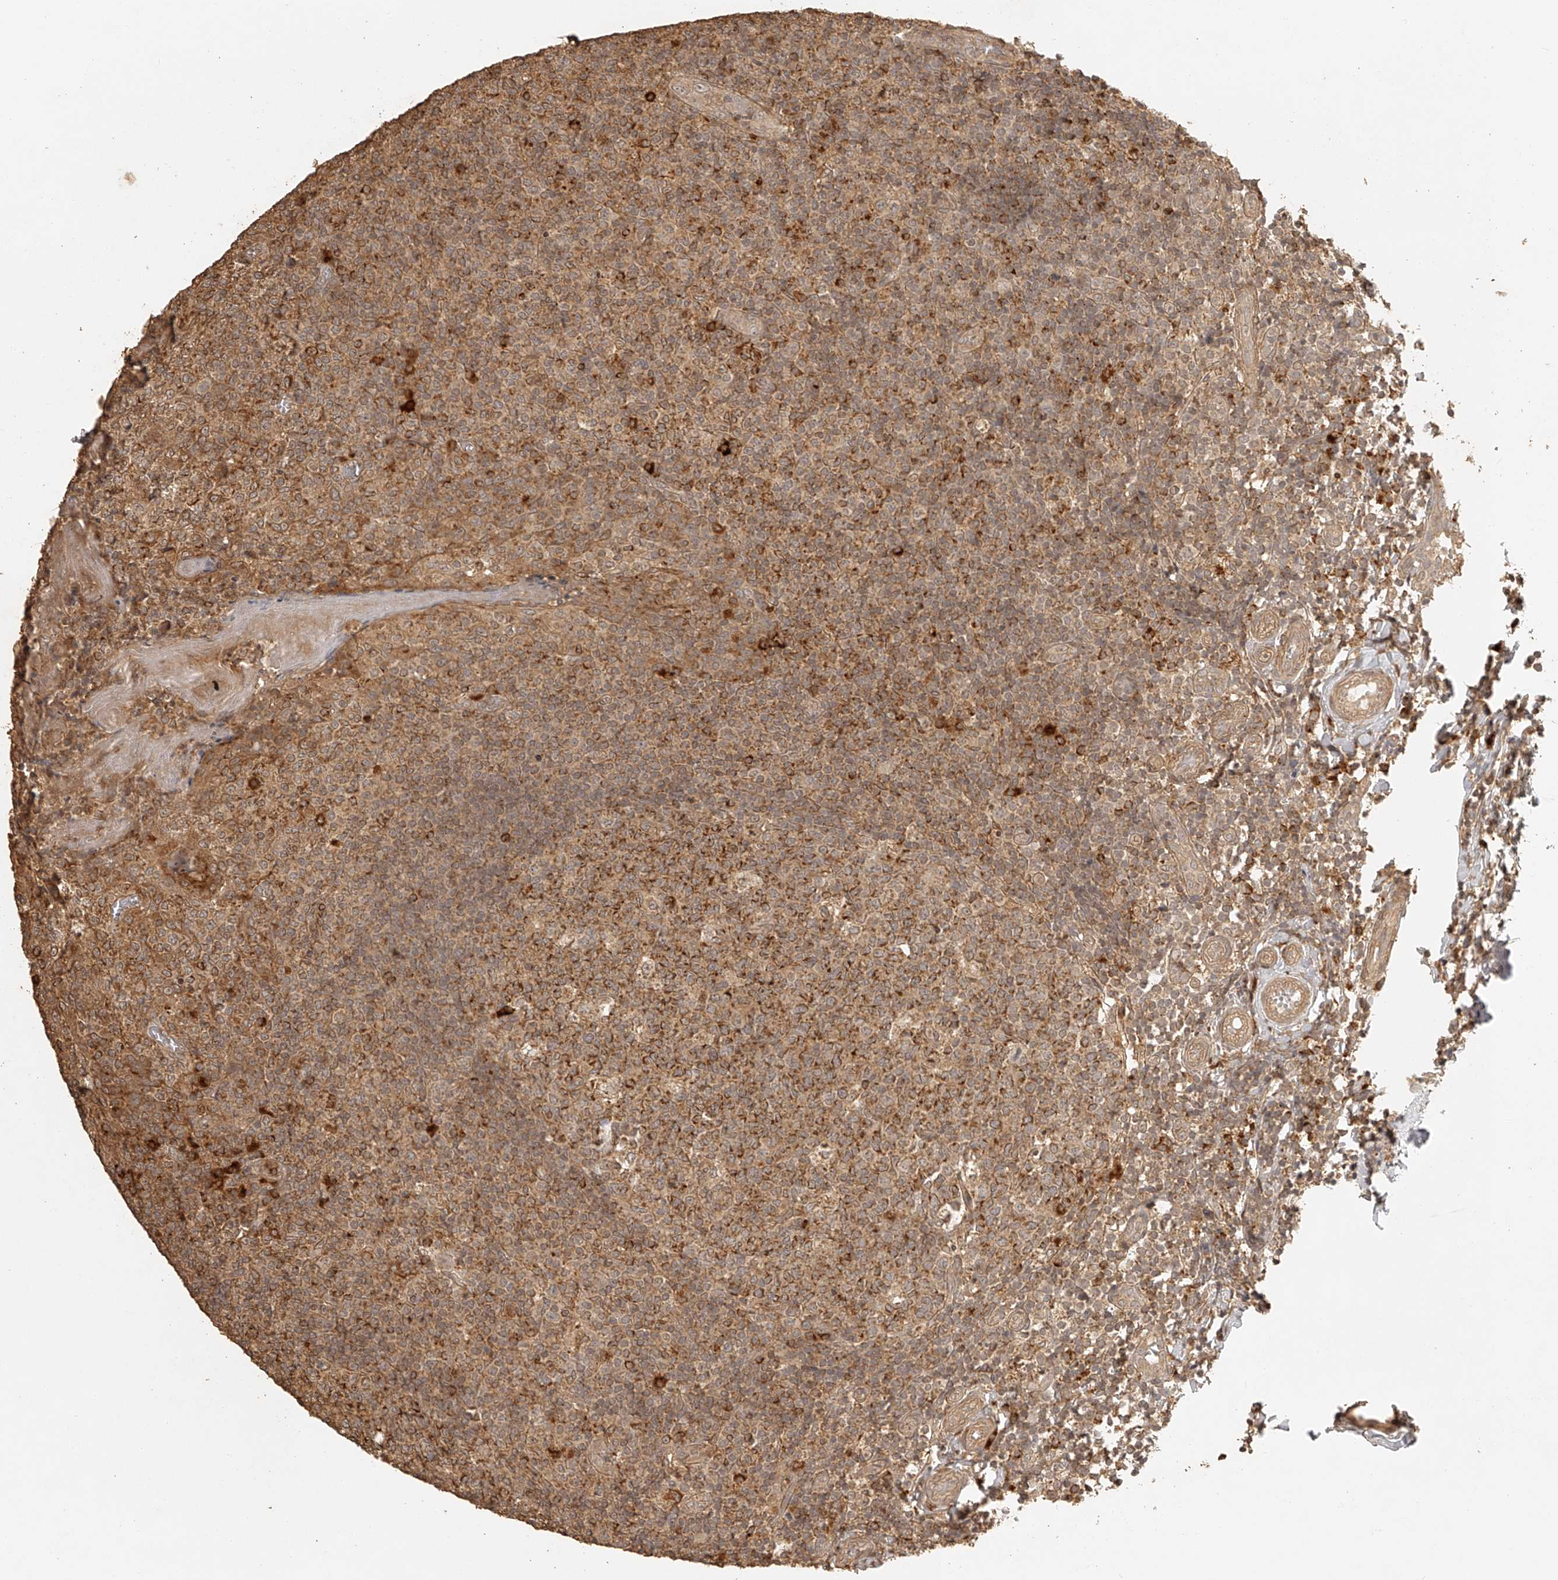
{"staining": {"intensity": "moderate", "quantity": ">75%", "location": "cytoplasmic/membranous"}, "tissue": "tonsil", "cell_type": "Germinal center cells", "image_type": "normal", "snomed": [{"axis": "morphology", "description": "Normal tissue, NOS"}, {"axis": "topography", "description": "Tonsil"}], "caption": "An image showing moderate cytoplasmic/membranous staining in about >75% of germinal center cells in benign tonsil, as visualized by brown immunohistochemical staining.", "gene": "BCL2L11", "patient": {"sex": "female", "age": 19}}